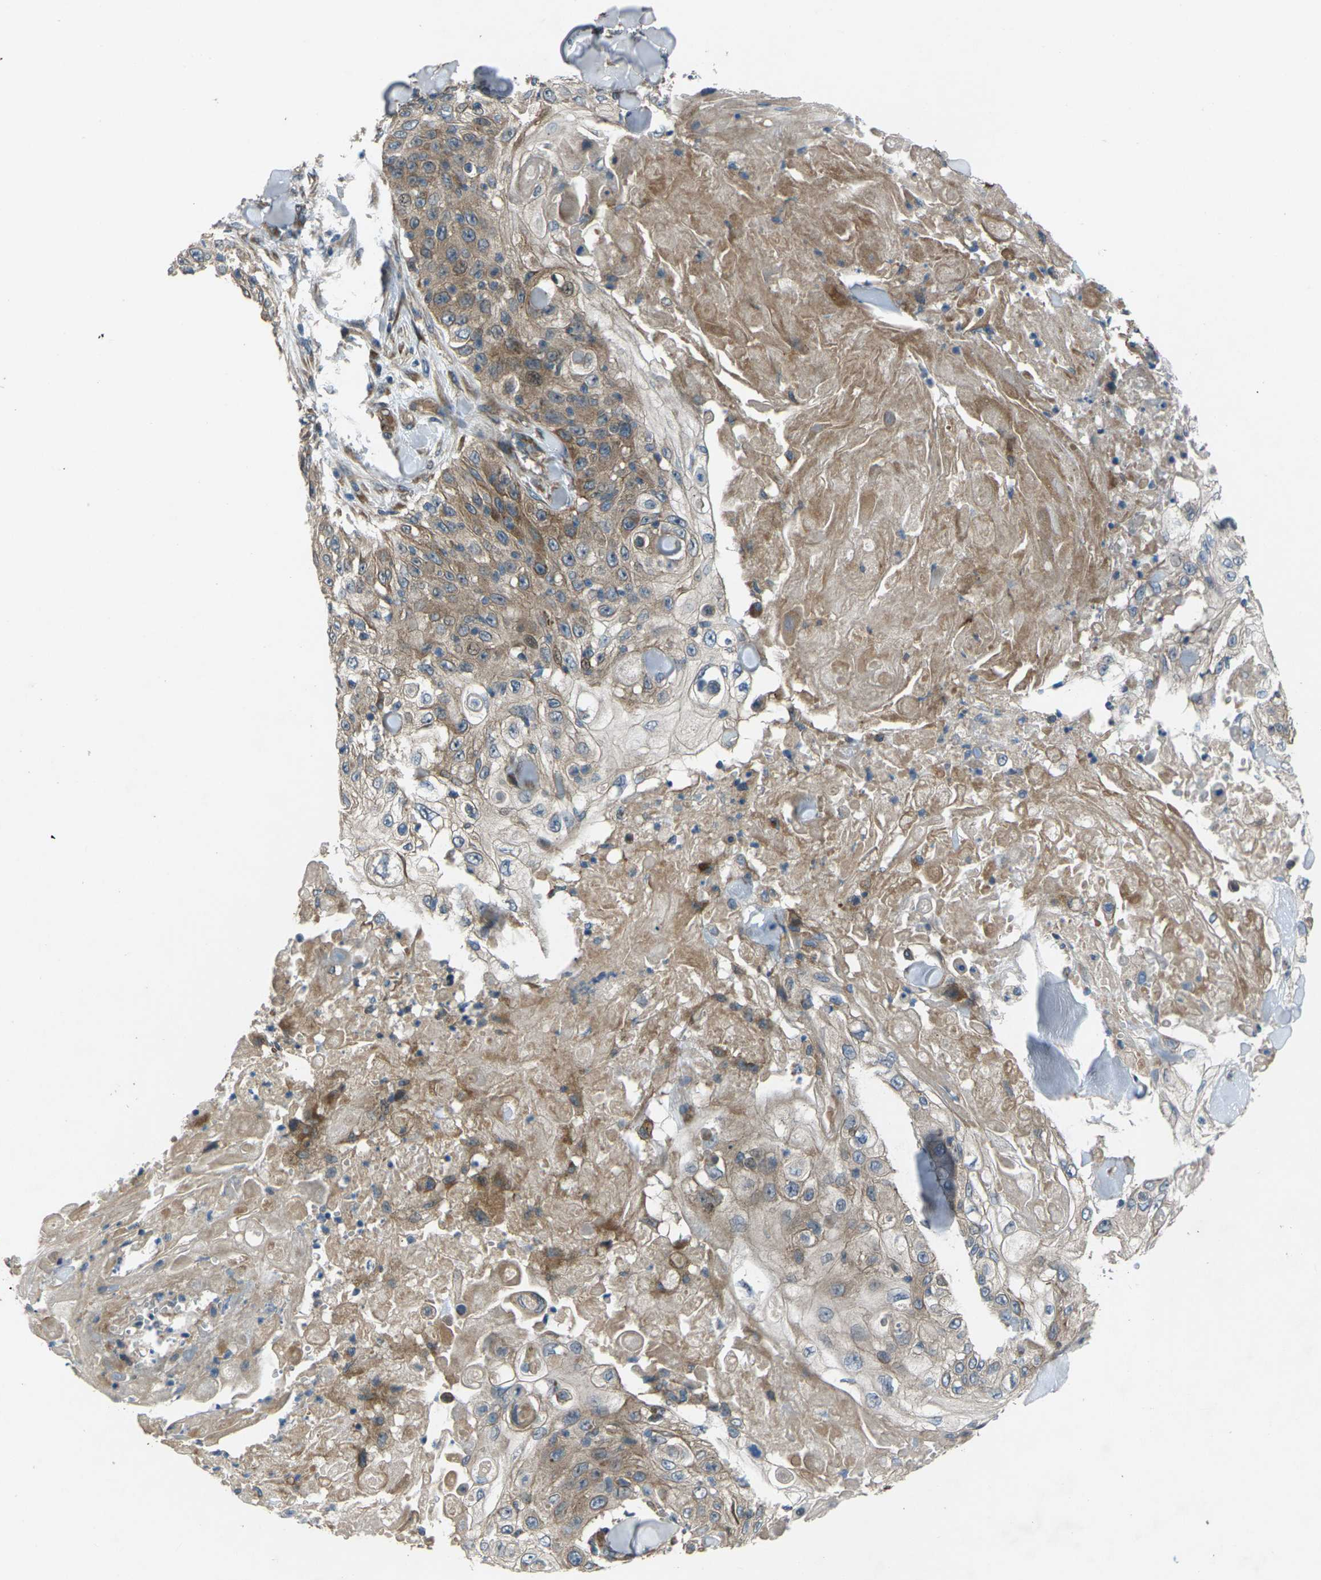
{"staining": {"intensity": "moderate", "quantity": "<25%", "location": "cytoplasmic/membranous"}, "tissue": "skin cancer", "cell_type": "Tumor cells", "image_type": "cancer", "snomed": [{"axis": "morphology", "description": "Squamous cell carcinoma, NOS"}, {"axis": "topography", "description": "Skin"}], "caption": "This image displays skin cancer (squamous cell carcinoma) stained with IHC to label a protein in brown. The cytoplasmic/membranous of tumor cells show moderate positivity for the protein. Nuclei are counter-stained blue.", "gene": "EDNRA", "patient": {"sex": "male", "age": 86}}